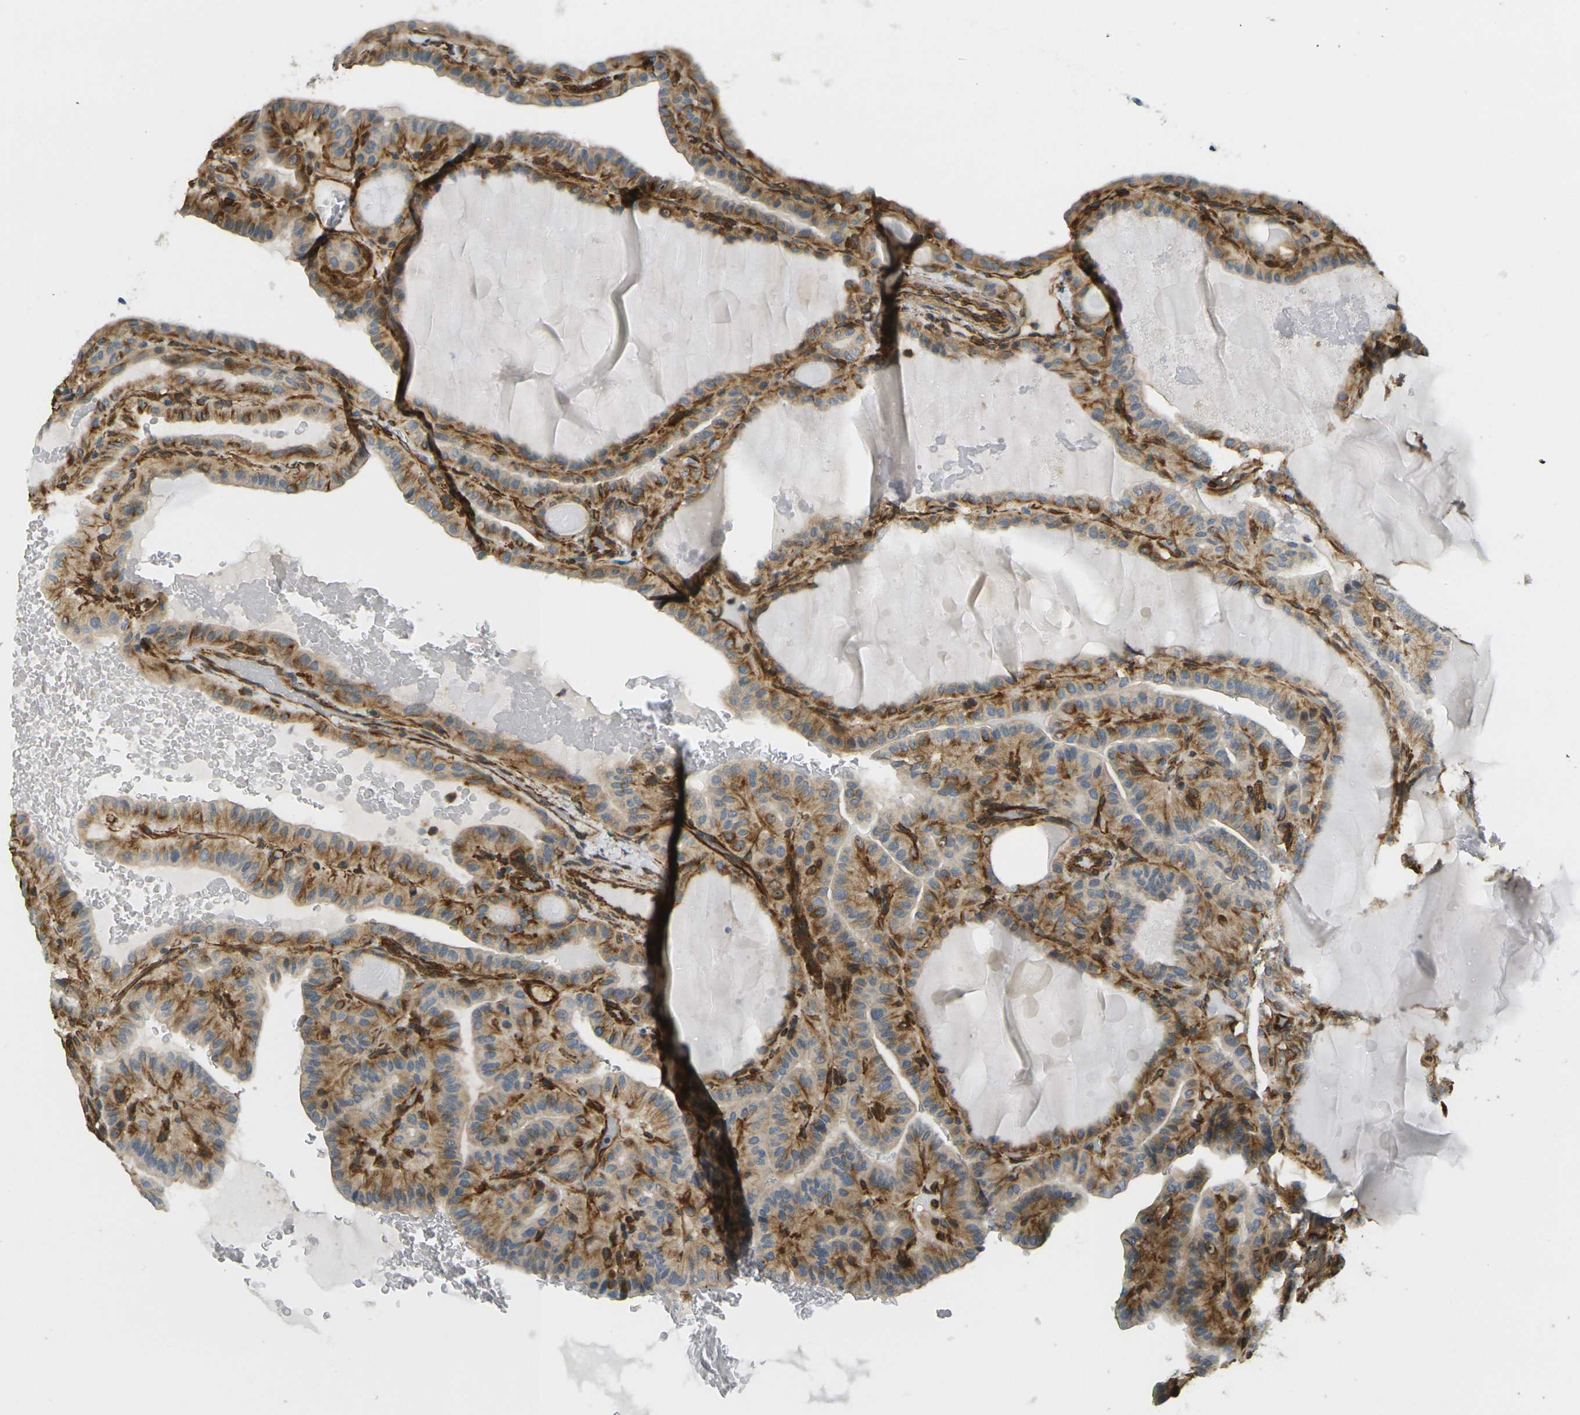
{"staining": {"intensity": "moderate", "quantity": ">75%", "location": "cytoplasmic/membranous"}, "tissue": "thyroid cancer", "cell_type": "Tumor cells", "image_type": "cancer", "snomed": [{"axis": "morphology", "description": "Papillary adenocarcinoma, NOS"}, {"axis": "topography", "description": "Thyroid gland"}], "caption": "Thyroid cancer (papillary adenocarcinoma) stained for a protein (brown) shows moderate cytoplasmic/membranous positive expression in approximately >75% of tumor cells.", "gene": "CYTH3", "patient": {"sex": "male", "age": 77}}